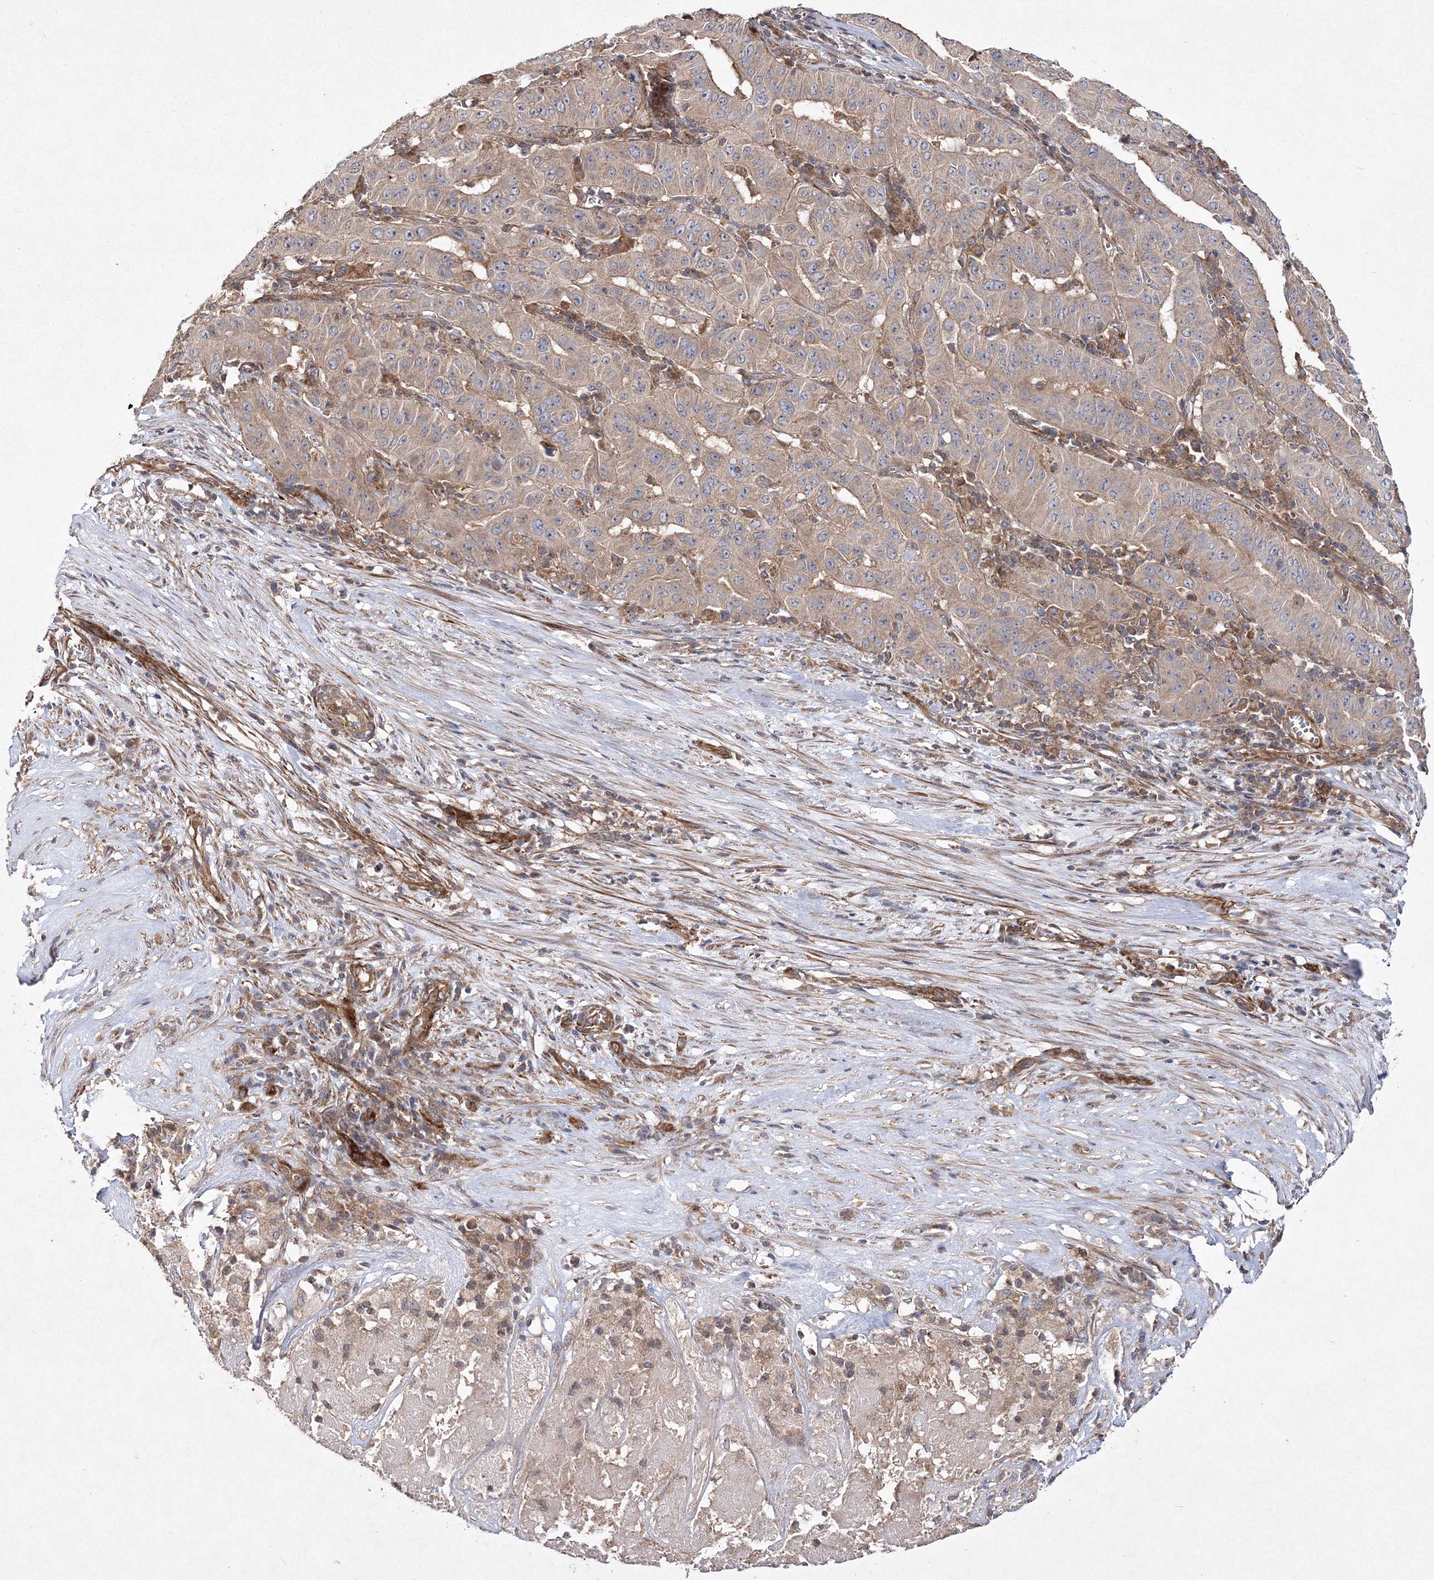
{"staining": {"intensity": "weak", "quantity": ">75%", "location": "cytoplasmic/membranous"}, "tissue": "pancreatic cancer", "cell_type": "Tumor cells", "image_type": "cancer", "snomed": [{"axis": "morphology", "description": "Adenocarcinoma, NOS"}, {"axis": "topography", "description": "Pancreas"}], "caption": "The photomicrograph reveals a brown stain indicating the presence of a protein in the cytoplasmic/membranous of tumor cells in adenocarcinoma (pancreatic).", "gene": "DNAJC13", "patient": {"sex": "male", "age": 63}}